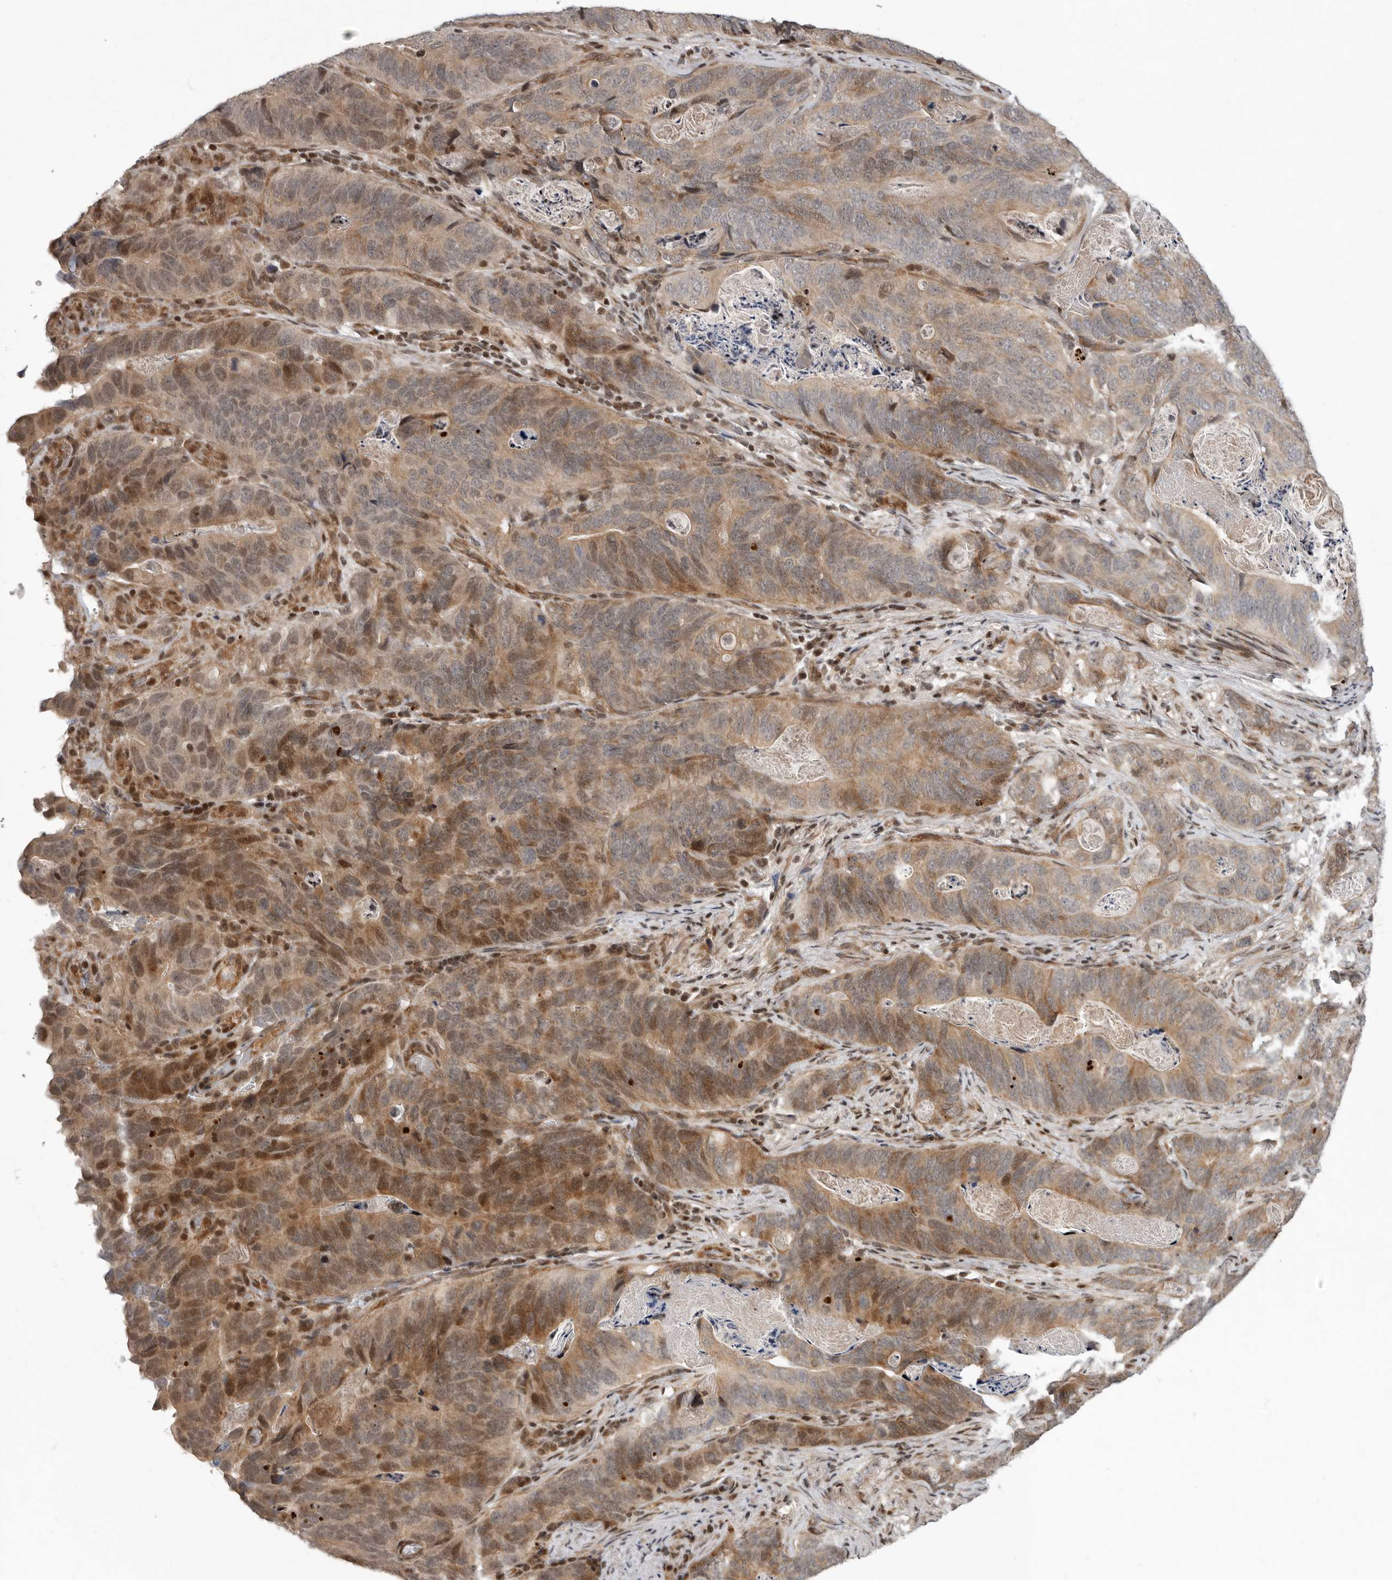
{"staining": {"intensity": "moderate", "quantity": ">75%", "location": "cytoplasmic/membranous,nuclear"}, "tissue": "stomach cancer", "cell_type": "Tumor cells", "image_type": "cancer", "snomed": [{"axis": "morphology", "description": "Normal tissue, NOS"}, {"axis": "morphology", "description": "Adenocarcinoma, NOS"}, {"axis": "topography", "description": "Stomach"}], "caption": "Protein staining shows moderate cytoplasmic/membranous and nuclear expression in approximately >75% of tumor cells in stomach cancer (adenocarcinoma).", "gene": "RABIF", "patient": {"sex": "female", "age": 89}}